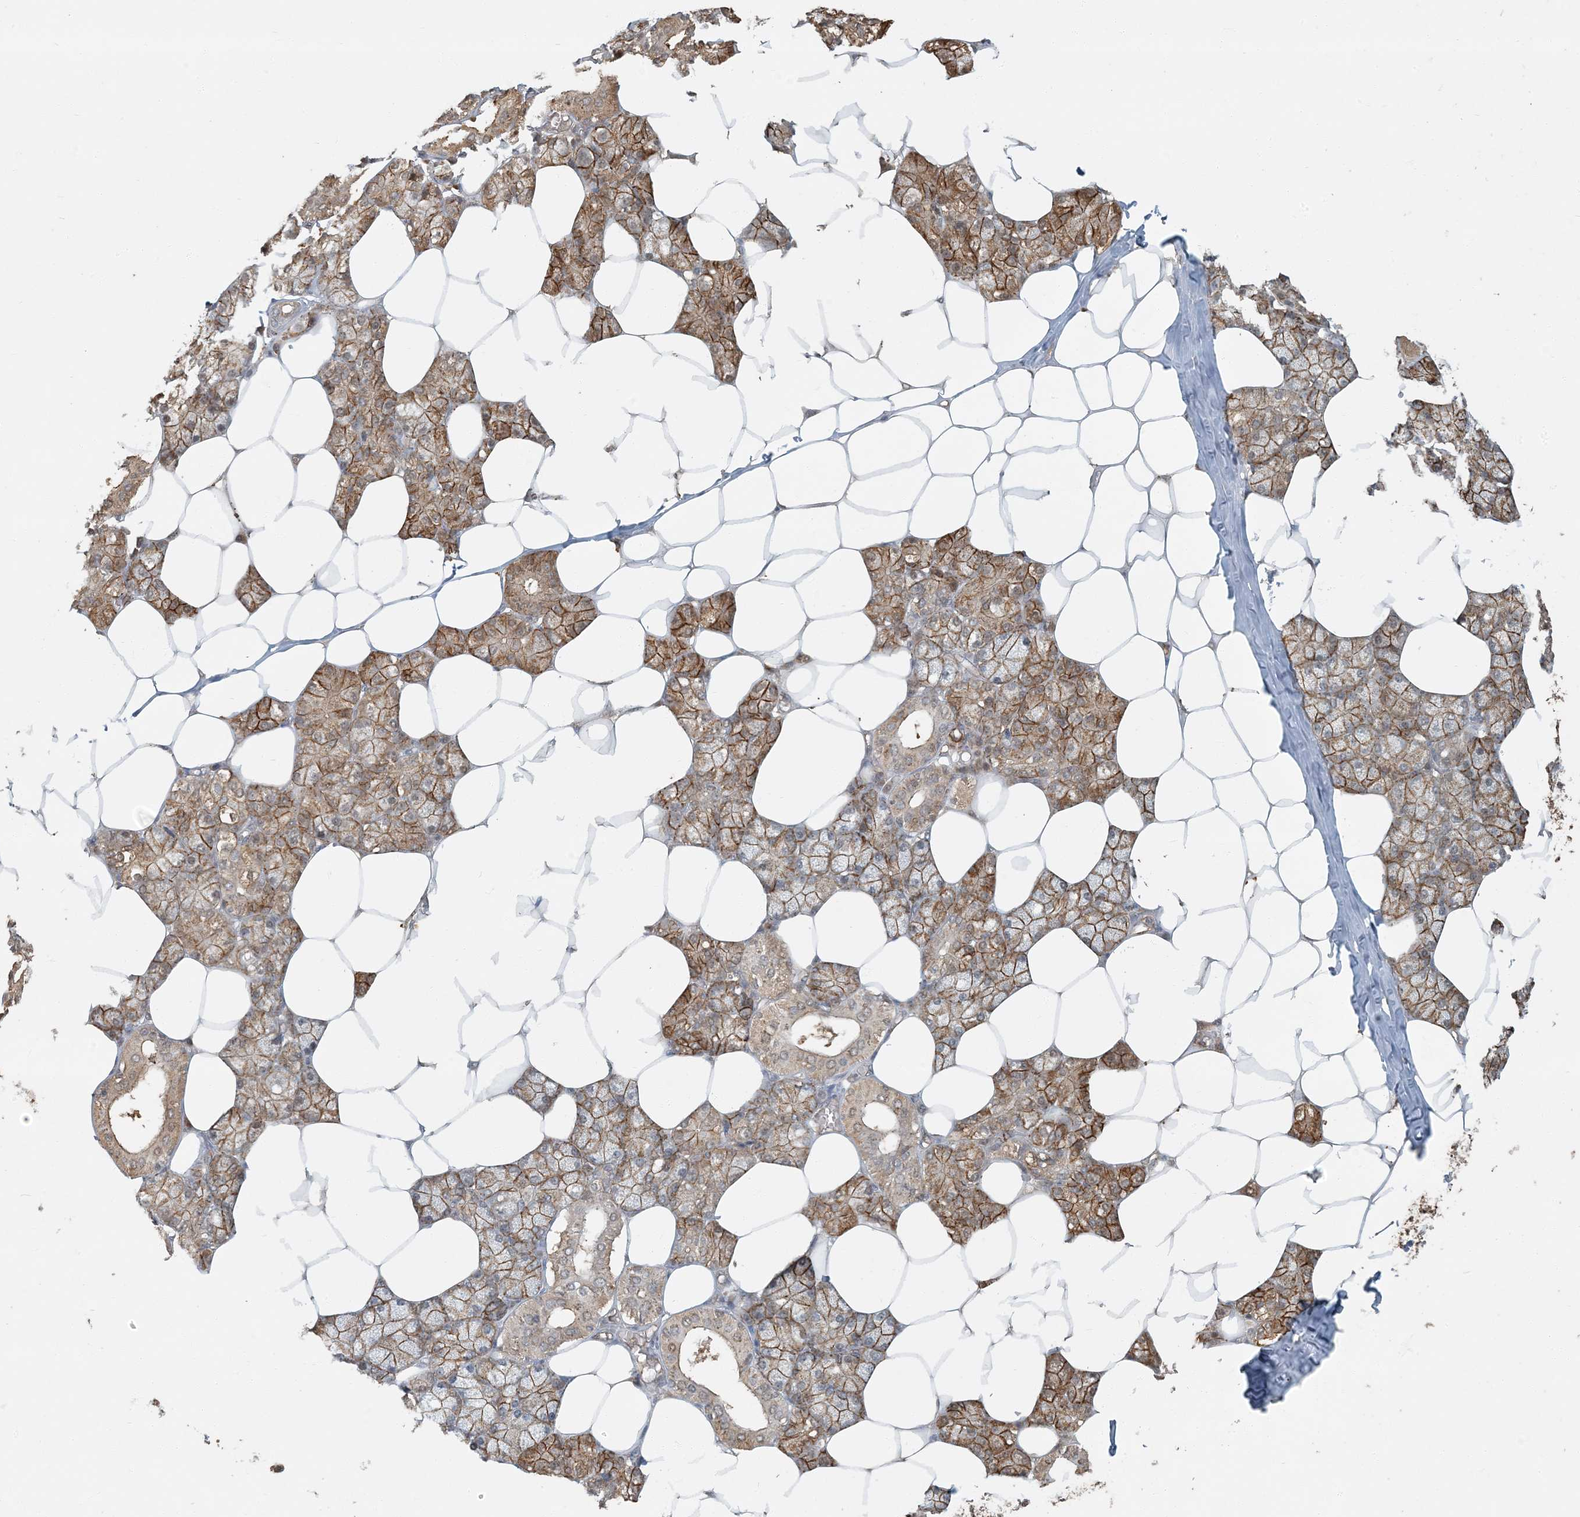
{"staining": {"intensity": "moderate", "quantity": ">75%", "location": "cytoplasmic/membranous"}, "tissue": "salivary gland", "cell_type": "Glandular cells", "image_type": "normal", "snomed": [{"axis": "morphology", "description": "Normal tissue, NOS"}, {"axis": "topography", "description": "Salivary gland"}], "caption": "Salivary gland stained with immunohistochemistry (IHC) demonstrates moderate cytoplasmic/membranous expression in about >75% of glandular cells.", "gene": "AK9", "patient": {"sex": "male", "age": 62}}